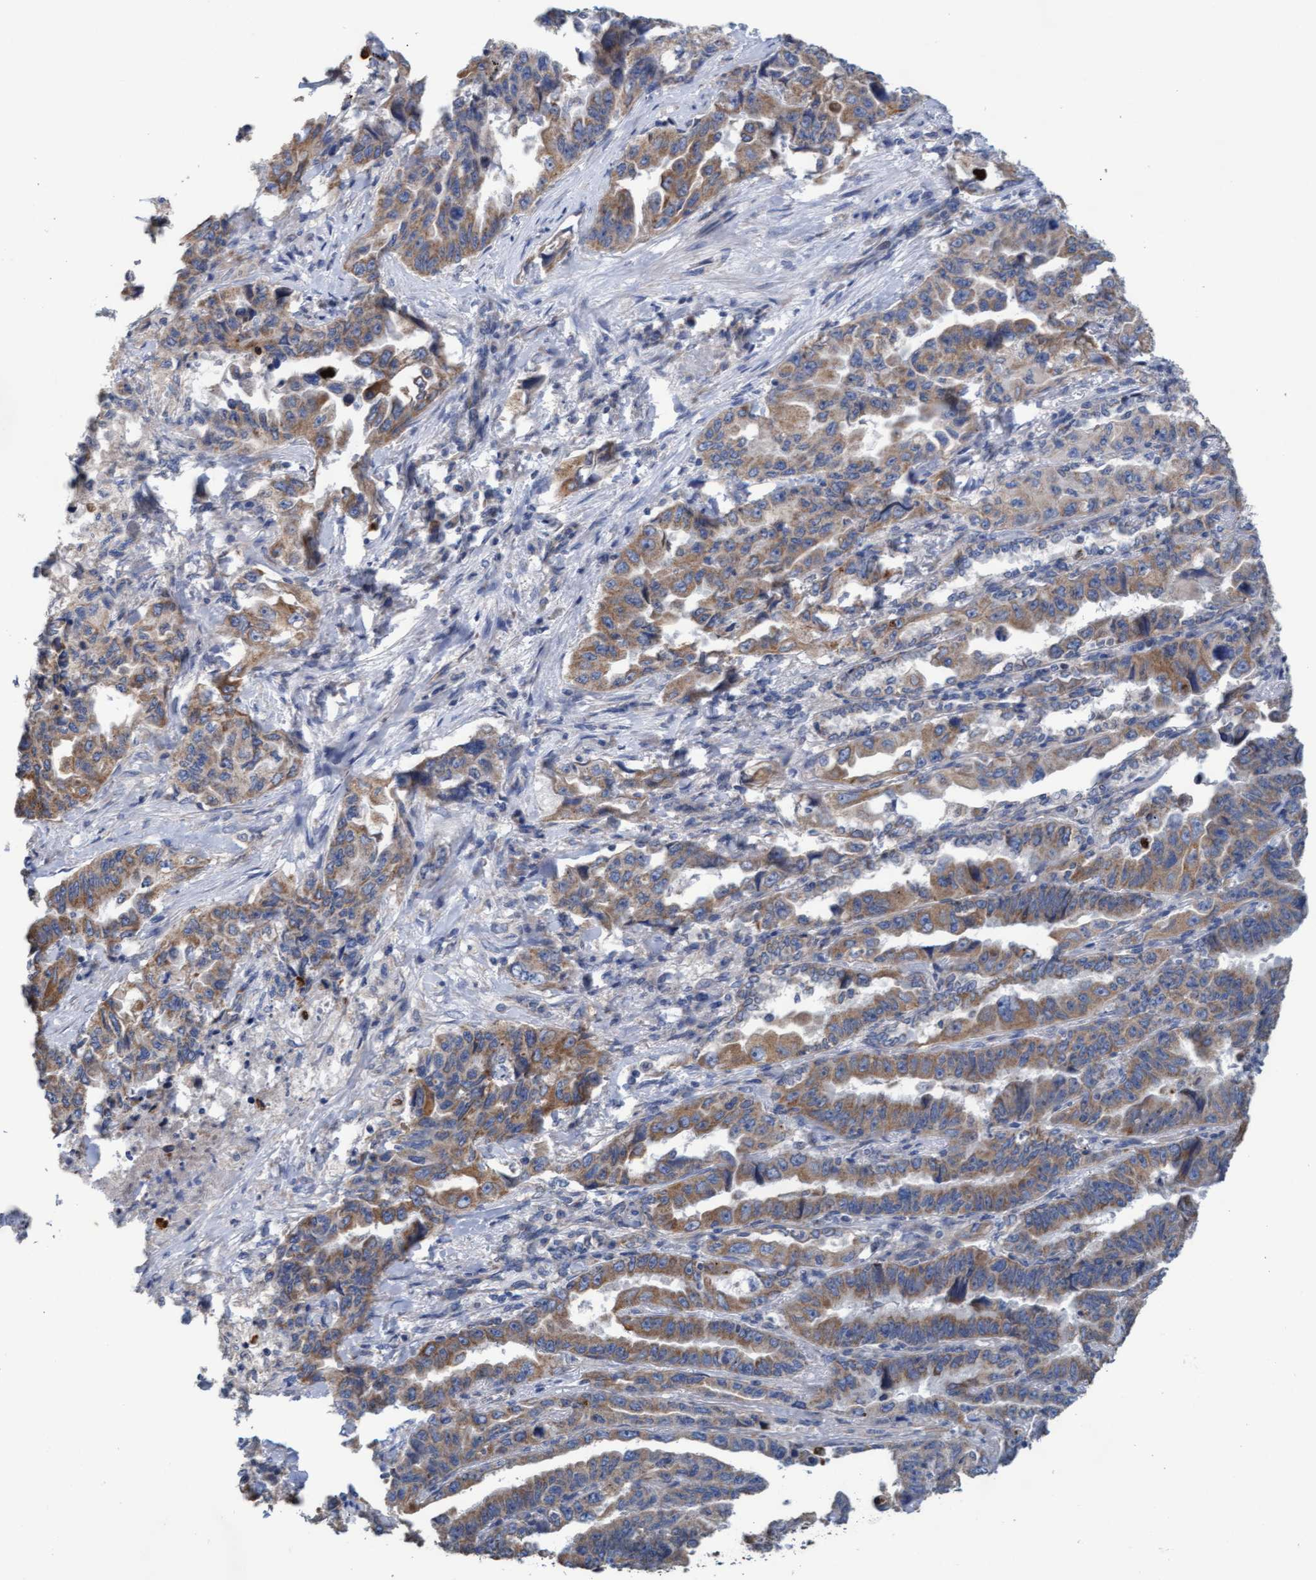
{"staining": {"intensity": "moderate", "quantity": ">75%", "location": "cytoplasmic/membranous"}, "tissue": "lung cancer", "cell_type": "Tumor cells", "image_type": "cancer", "snomed": [{"axis": "morphology", "description": "Adenocarcinoma, NOS"}, {"axis": "topography", "description": "Lung"}], "caption": "Brown immunohistochemical staining in human adenocarcinoma (lung) shows moderate cytoplasmic/membranous expression in approximately >75% of tumor cells. The protein is shown in brown color, while the nuclei are stained blue.", "gene": "MRPL38", "patient": {"sex": "female", "age": 51}}